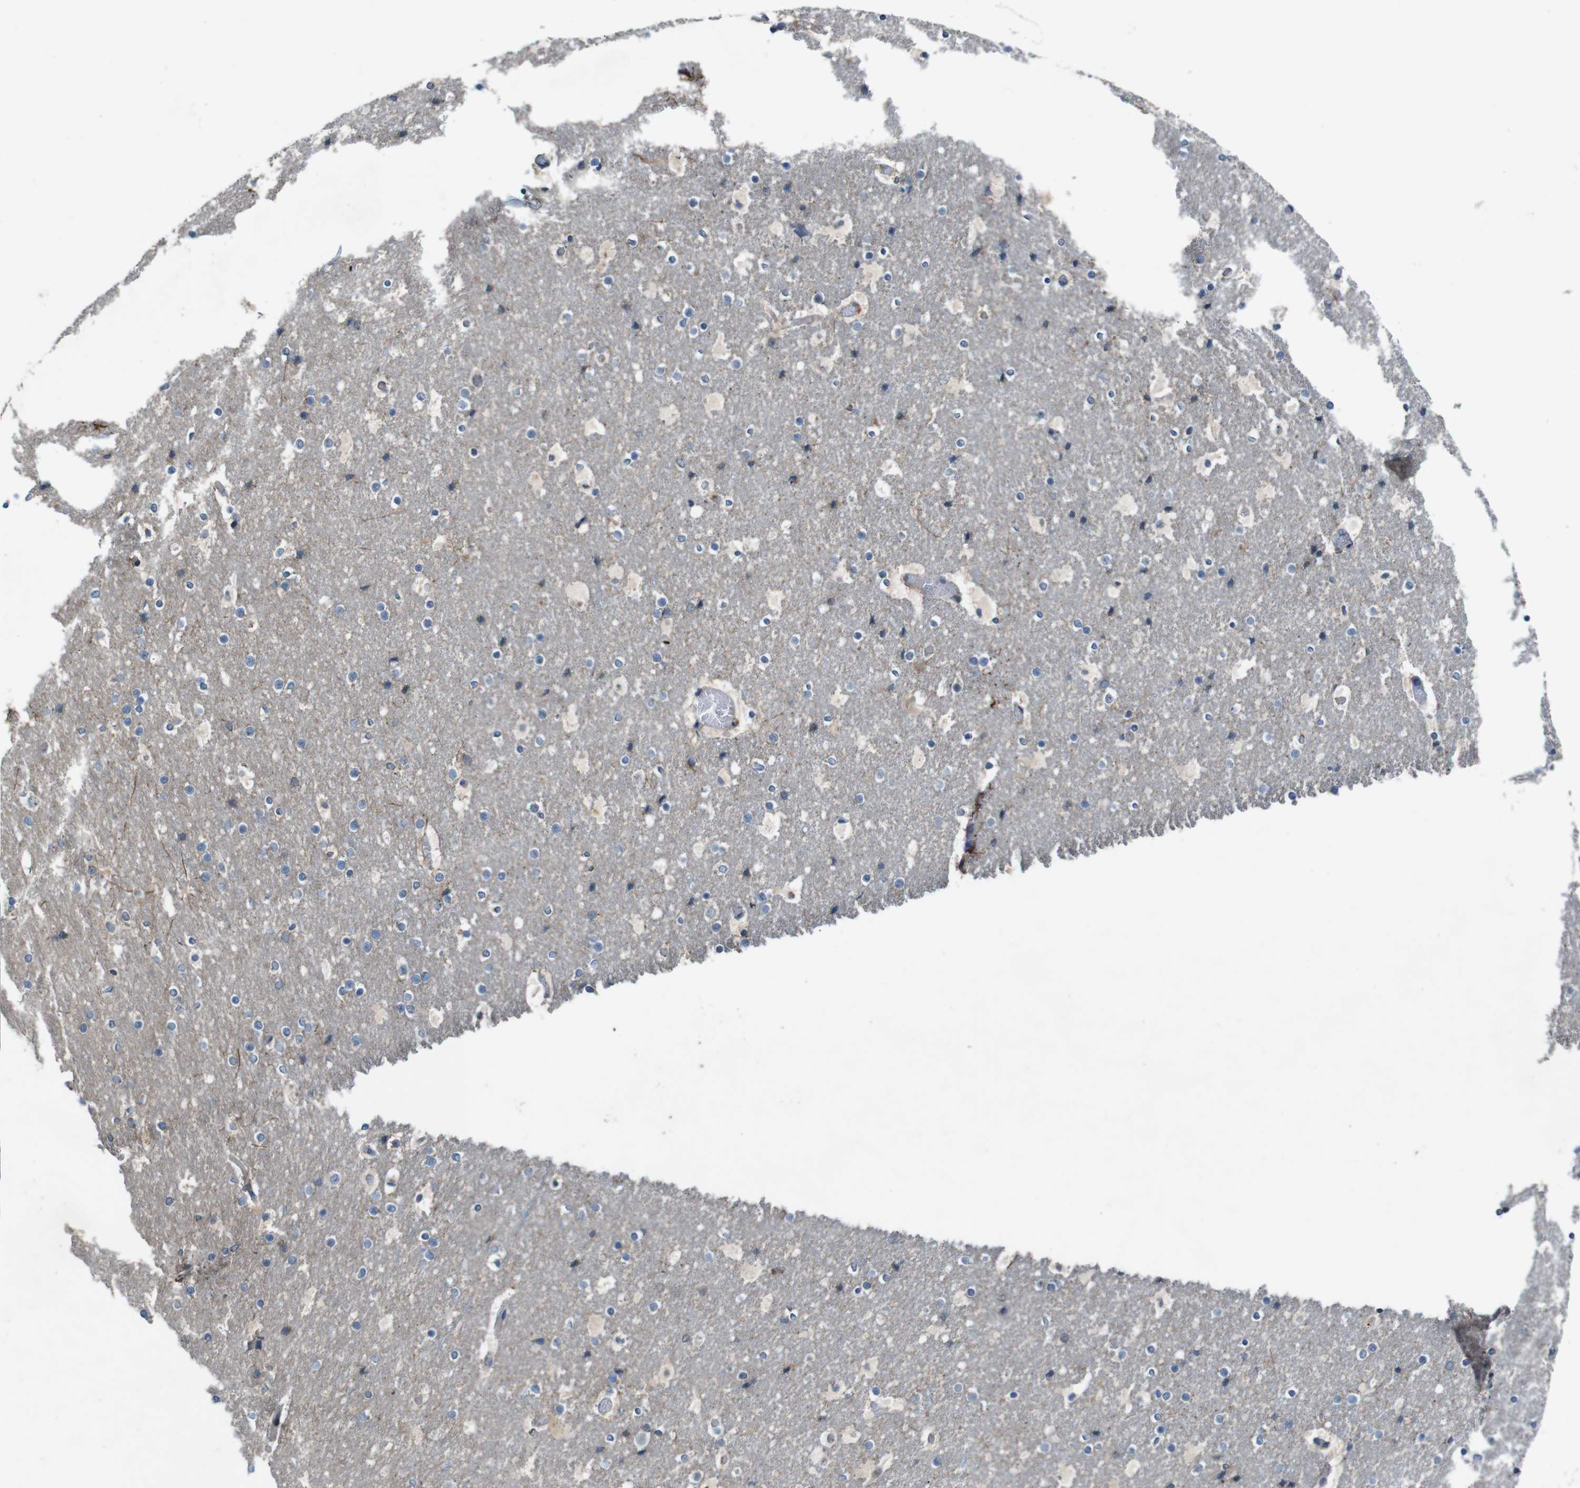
{"staining": {"intensity": "negative", "quantity": "none", "location": "none"}, "tissue": "cerebral cortex", "cell_type": "Endothelial cells", "image_type": "normal", "snomed": [{"axis": "morphology", "description": "Normal tissue, NOS"}, {"axis": "topography", "description": "Cerebral cortex"}], "caption": "This is a image of immunohistochemistry (IHC) staining of benign cerebral cortex, which shows no positivity in endothelial cells. The staining was performed using DAB (3,3'-diaminobenzidine) to visualize the protein expression in brown, while the nuclei were stained in blue with hematoxylin (Magnification: 20x).", "gene": "MOGAT3", "patient": {"sex": "male", "age": 57}}